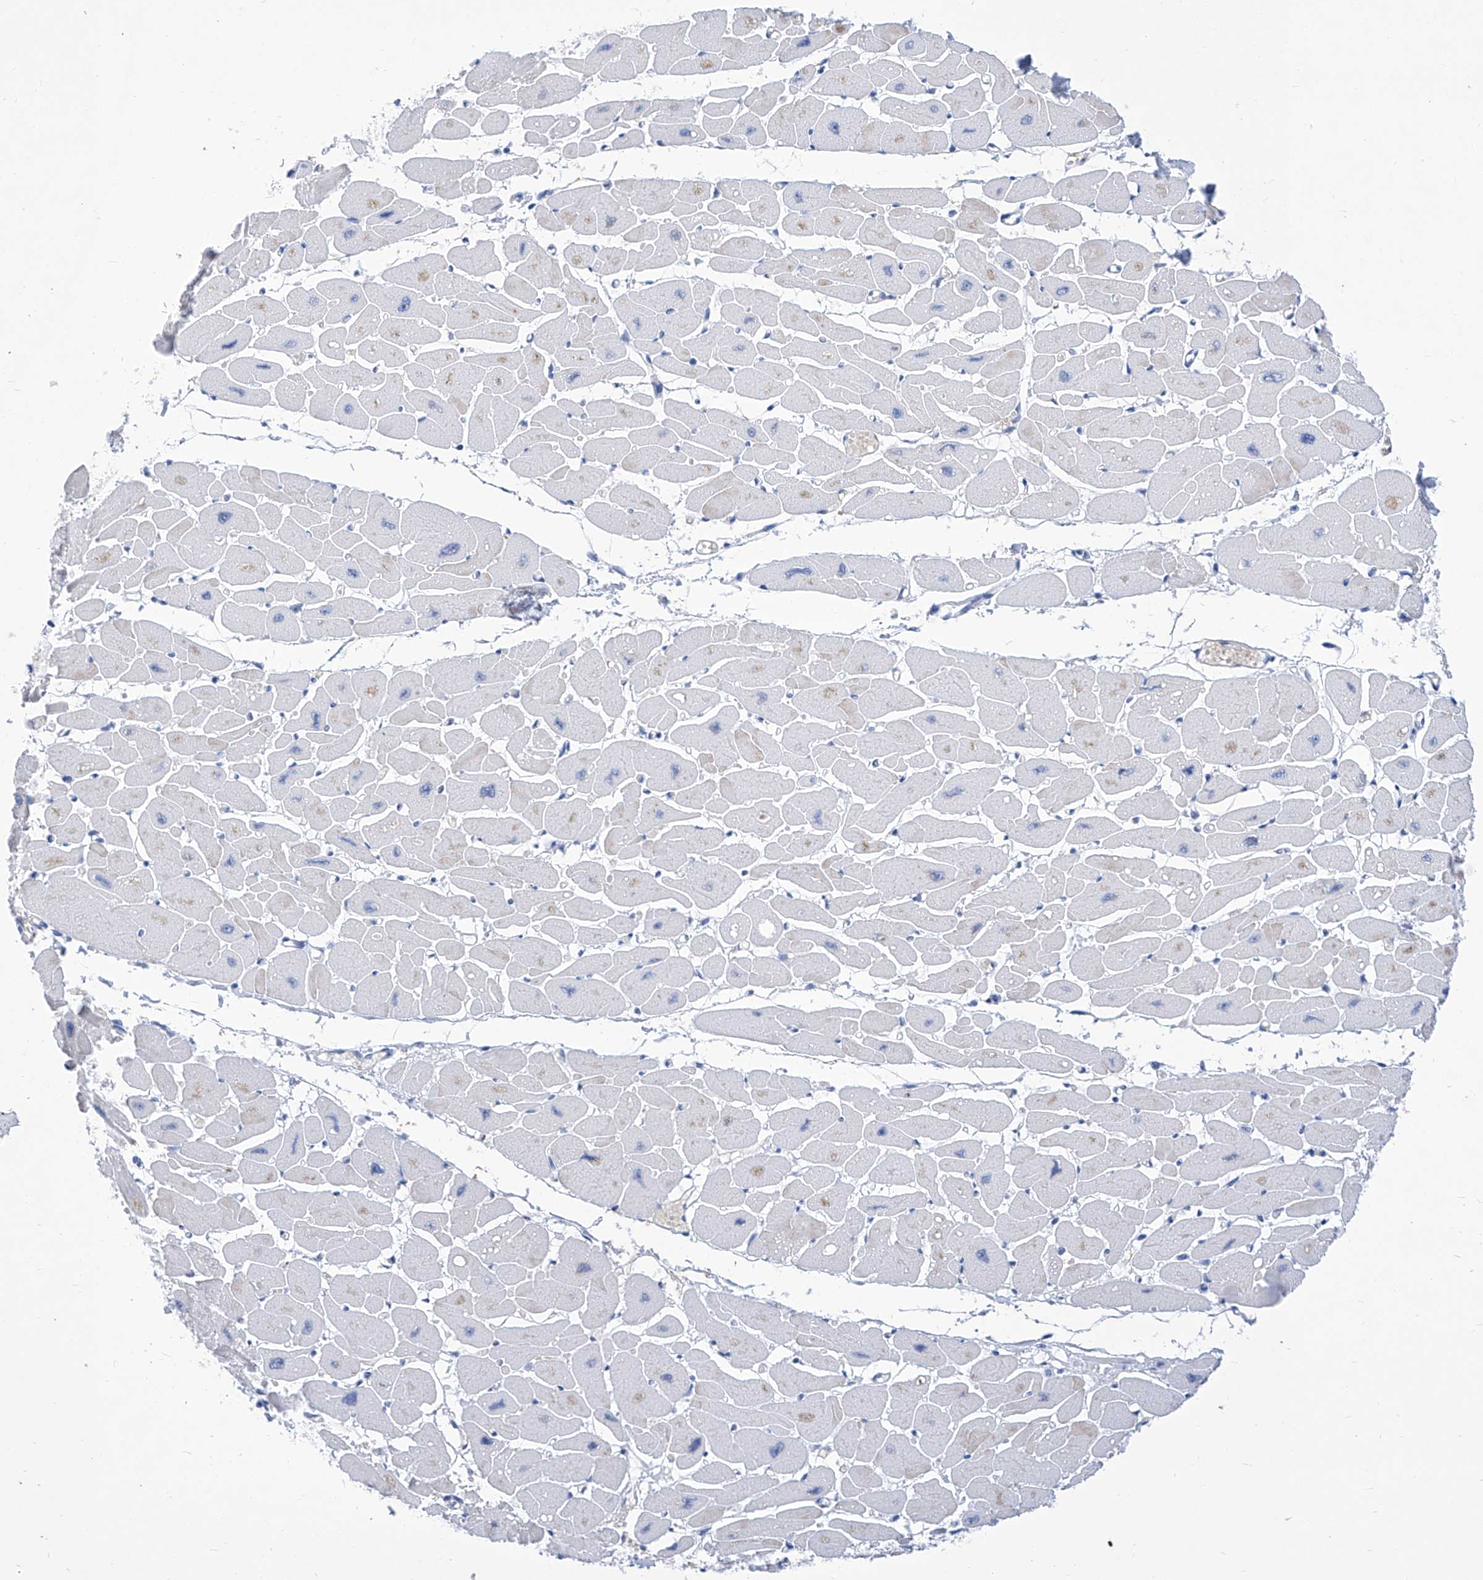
{"staining": {"intensity": "negative", "quantity": "none", "location": "none"}, "tissue": "heart muscle", "cell_type": "Cardiomyocytes", "image_type": "normal", "snomed": [{"axis": "morphology", "description": "Normal tissue, NOS"}, {"axis": "topography", "description": "Heart"}], "caption": "The micrograph demonstrates no staining of cardiomyocytes in benign heart muscle. (DAB (3,3'-diaminobenzidine) immunohistochemistry, high magnification).", "gene": "SART1", "patient": {"sex": "female", "age": 54}}